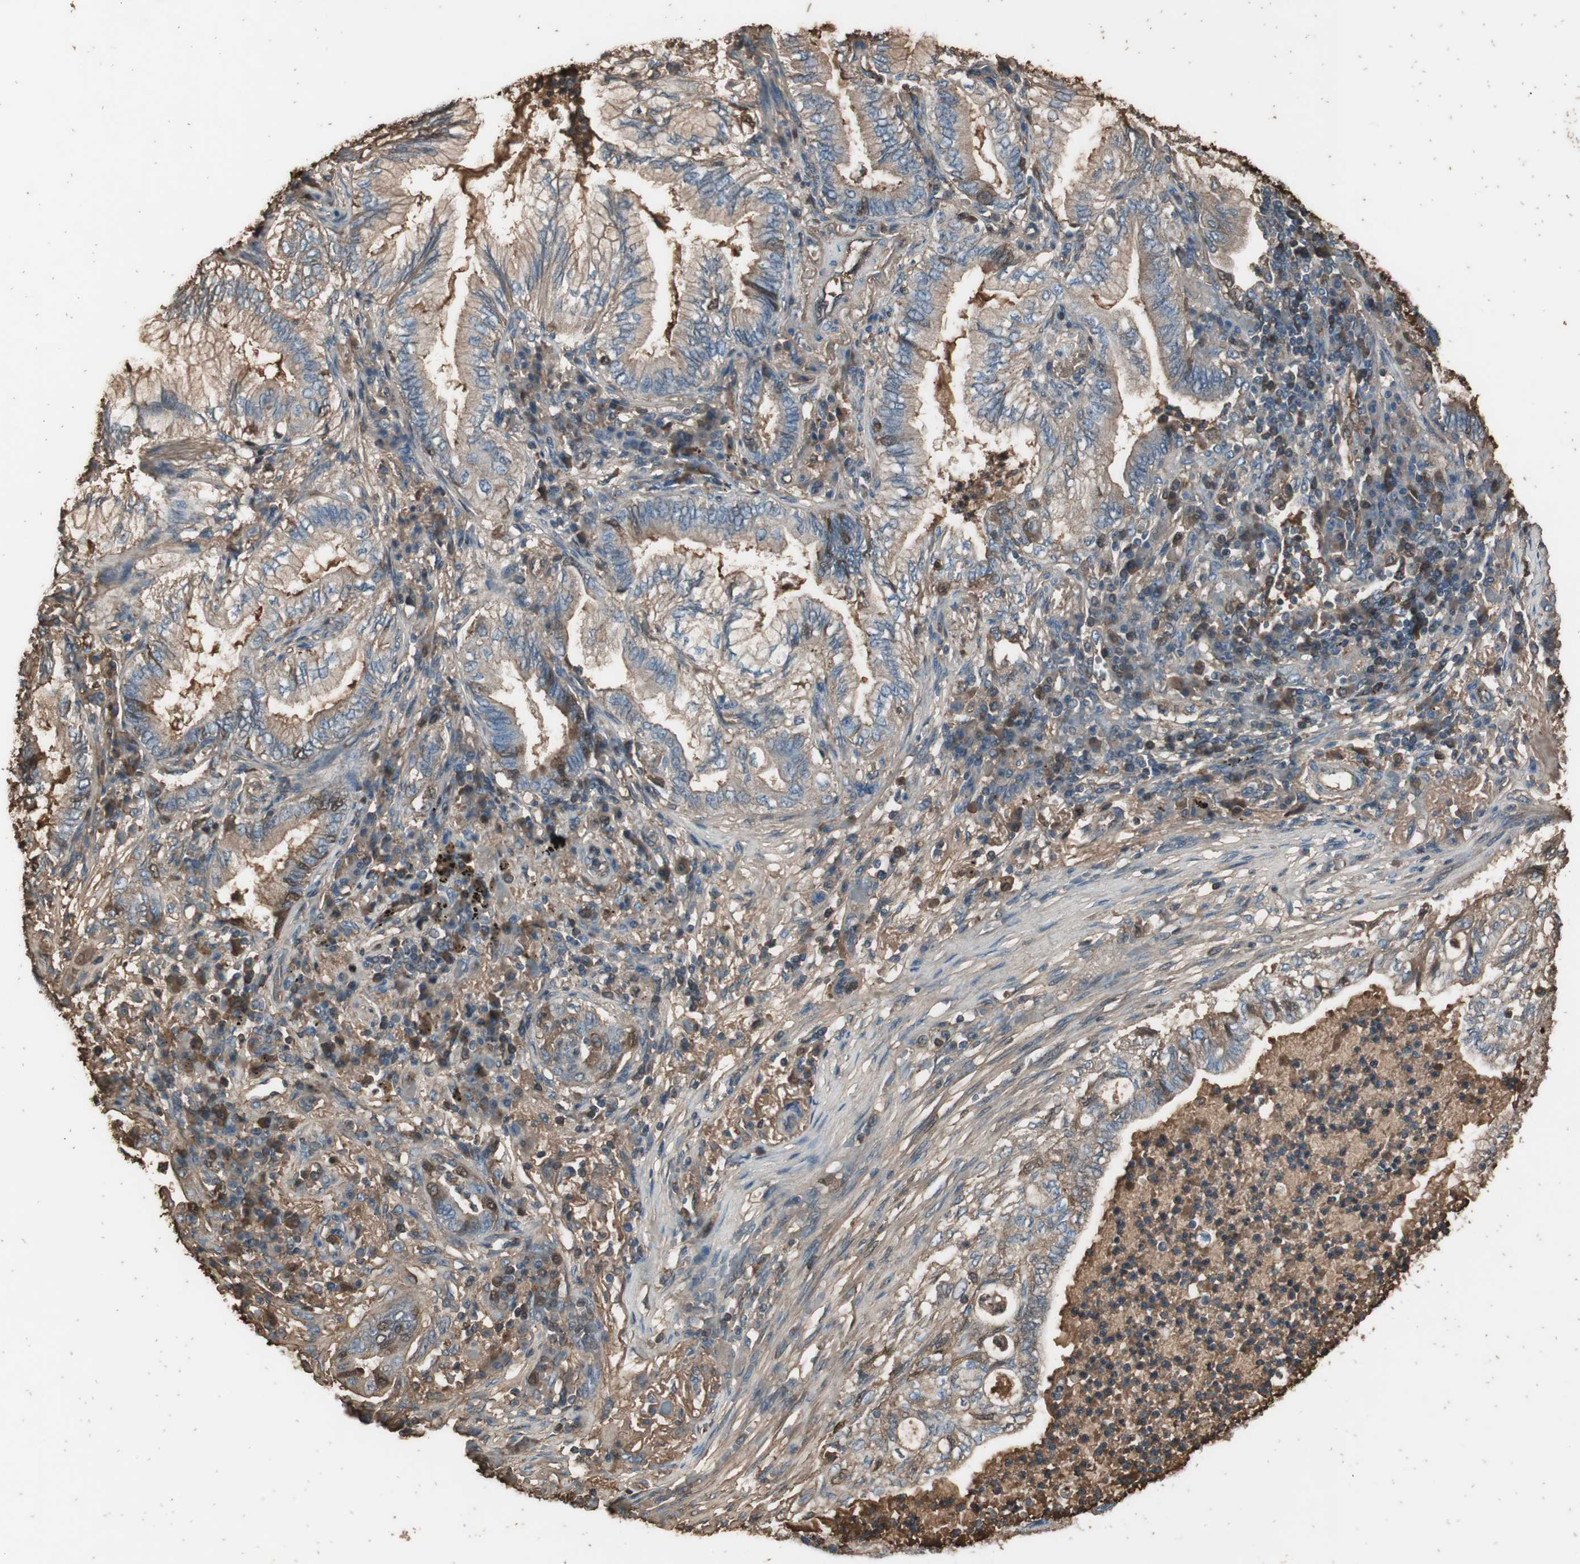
{"staining": {"intensity": "weak", "quantity": ">75%", "location": "cytoplasmic/membranous"}, "tissue": "lung cancer", "cell_type": "Tumor cells", "image_type": "cancer", "snomed": [{"axis": "morphology", "description": "Normal tissue, NOS"}, {"axis": "morphology", "description": "Adenocarcinoma, NOS"}, {"axis": "topography", "description": "Bronchus"}, {"axis": "topography", "description": "Lung"}], "caption": "Tumor cells reveal low levels of weak cytoplasmic/membranous expression in approximately >75% of cells in adenocarcinoma (lung).", "gene": "MMP14", "patient": {"sex": "female", "age": 70}}